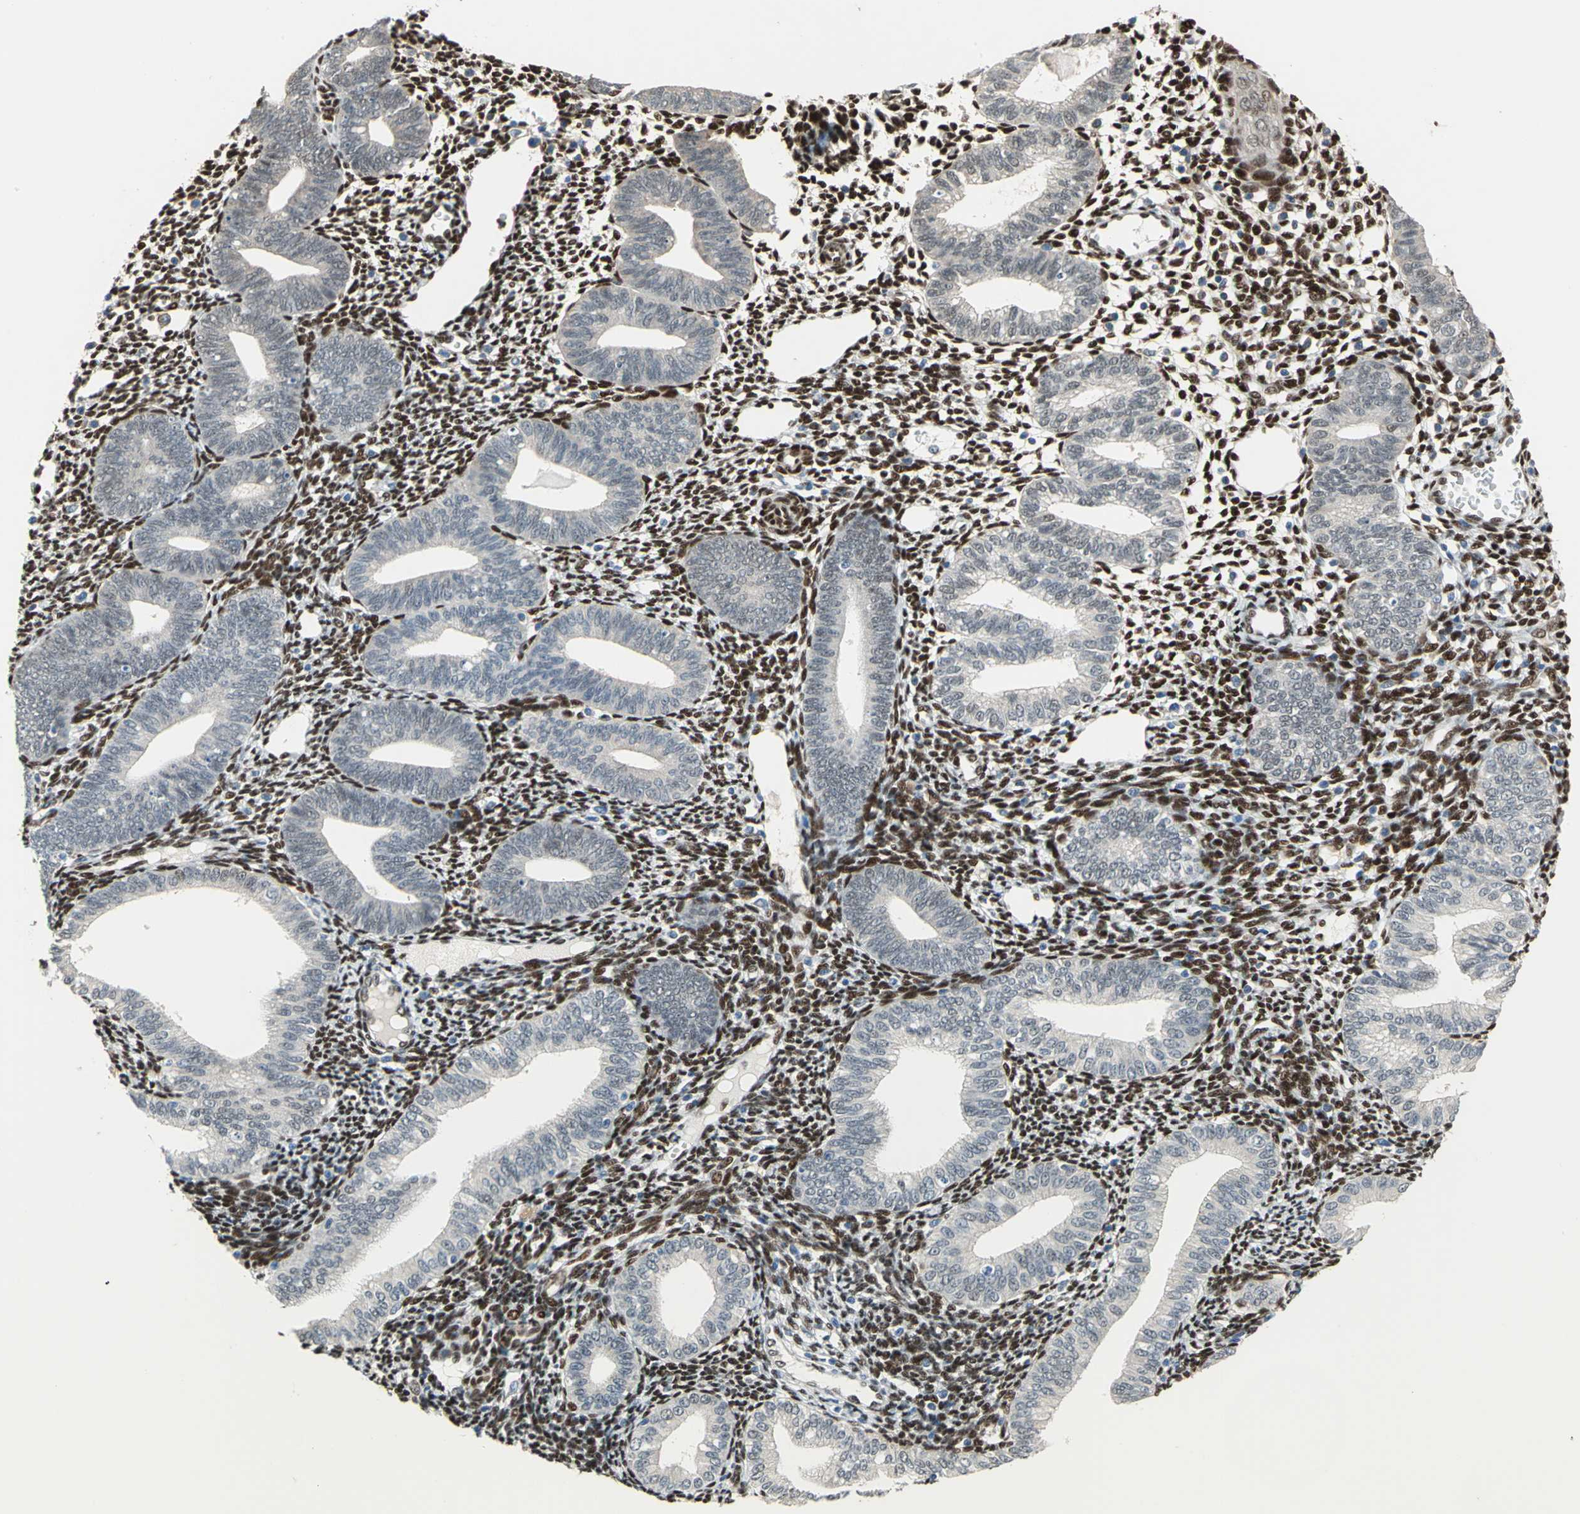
{"staining": {"intensity": "strong", "quantity": ">75%", "location": "nuclear"}, "tissue": "endometrium", "cell_type": "Cells in endometrial stroma", "image_type": "normal", "snomed": [{"axis": "morphology", "description": "Normal tissue, NOS"}, {"axis": "topography", "description": "Endometrium"}], "caption": "This is a photomicrograph of IHC staining of benign endometrium, which shows strong staining in the nuclear of cells in endometrial stroma.", "gene": "RBFOX2", "patient": {"sex": "female", "age": 61}}